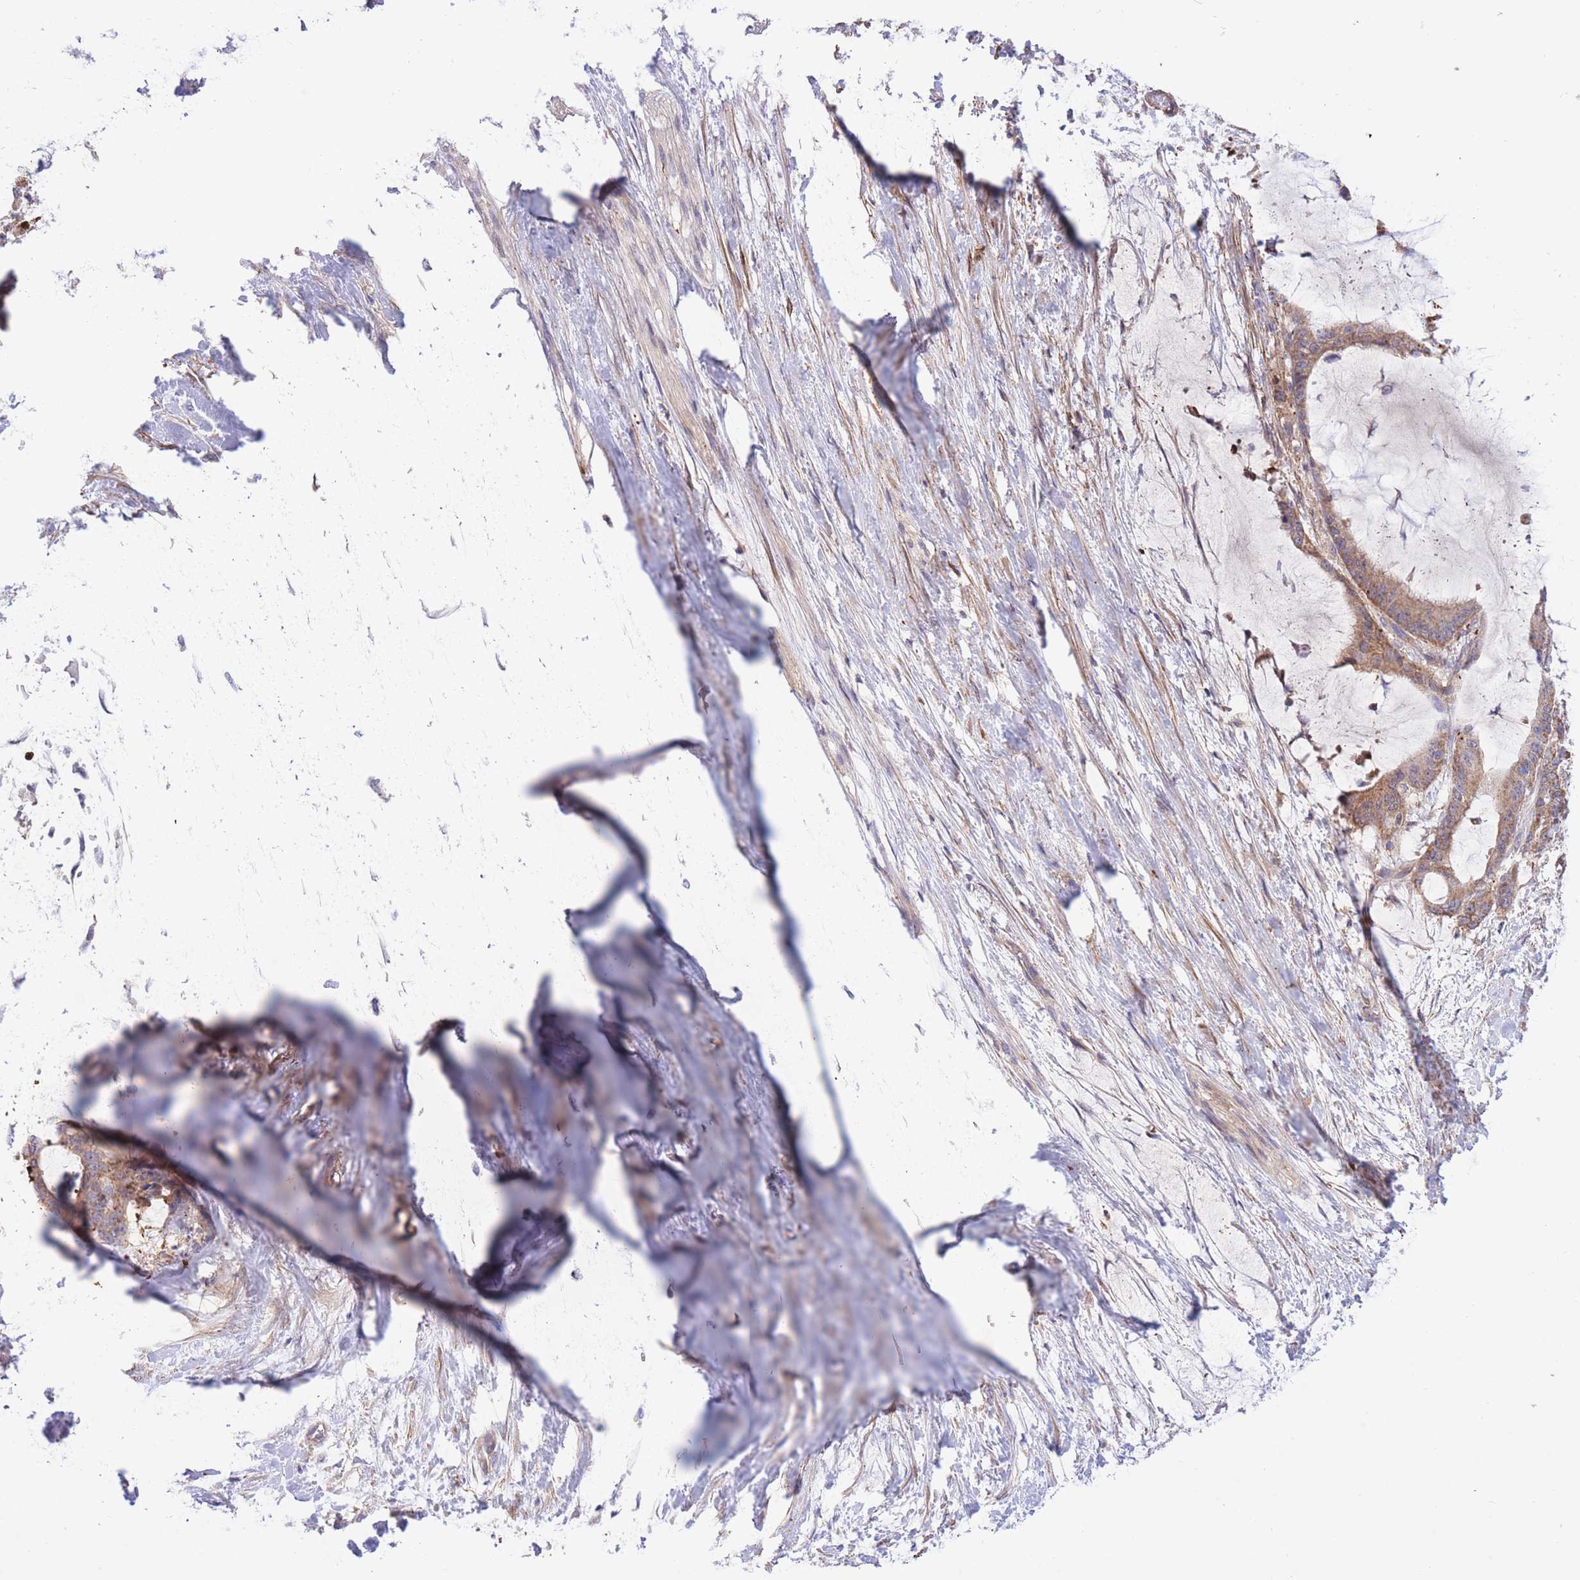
{"staining": {"intensity": "weak", "quantity": ">75%", "location": "cytoplasmic/membranous"}, "tissue": "liver cancer", "cell_type": "Tumor cells", "image_type": "cancer", "snomed": [{"axis": "morphology", "description": "Normal tissue, NOS"}, {"axis": "morphology", "description": "Cholangiocarcinoma"}, {"axis": "topography", "description": "Liver"}, {"axis": "topography", "description": "Peripheral nerve tissue"}], "caption": "Protein expression analysis of human liver cholangiocarcinoma reveals weak cytoplasmic/membranous positivity in approximately >75% of tumor cells.", "gene": "ATP13A2", "patient": {"sex": "female", "age": 73}}